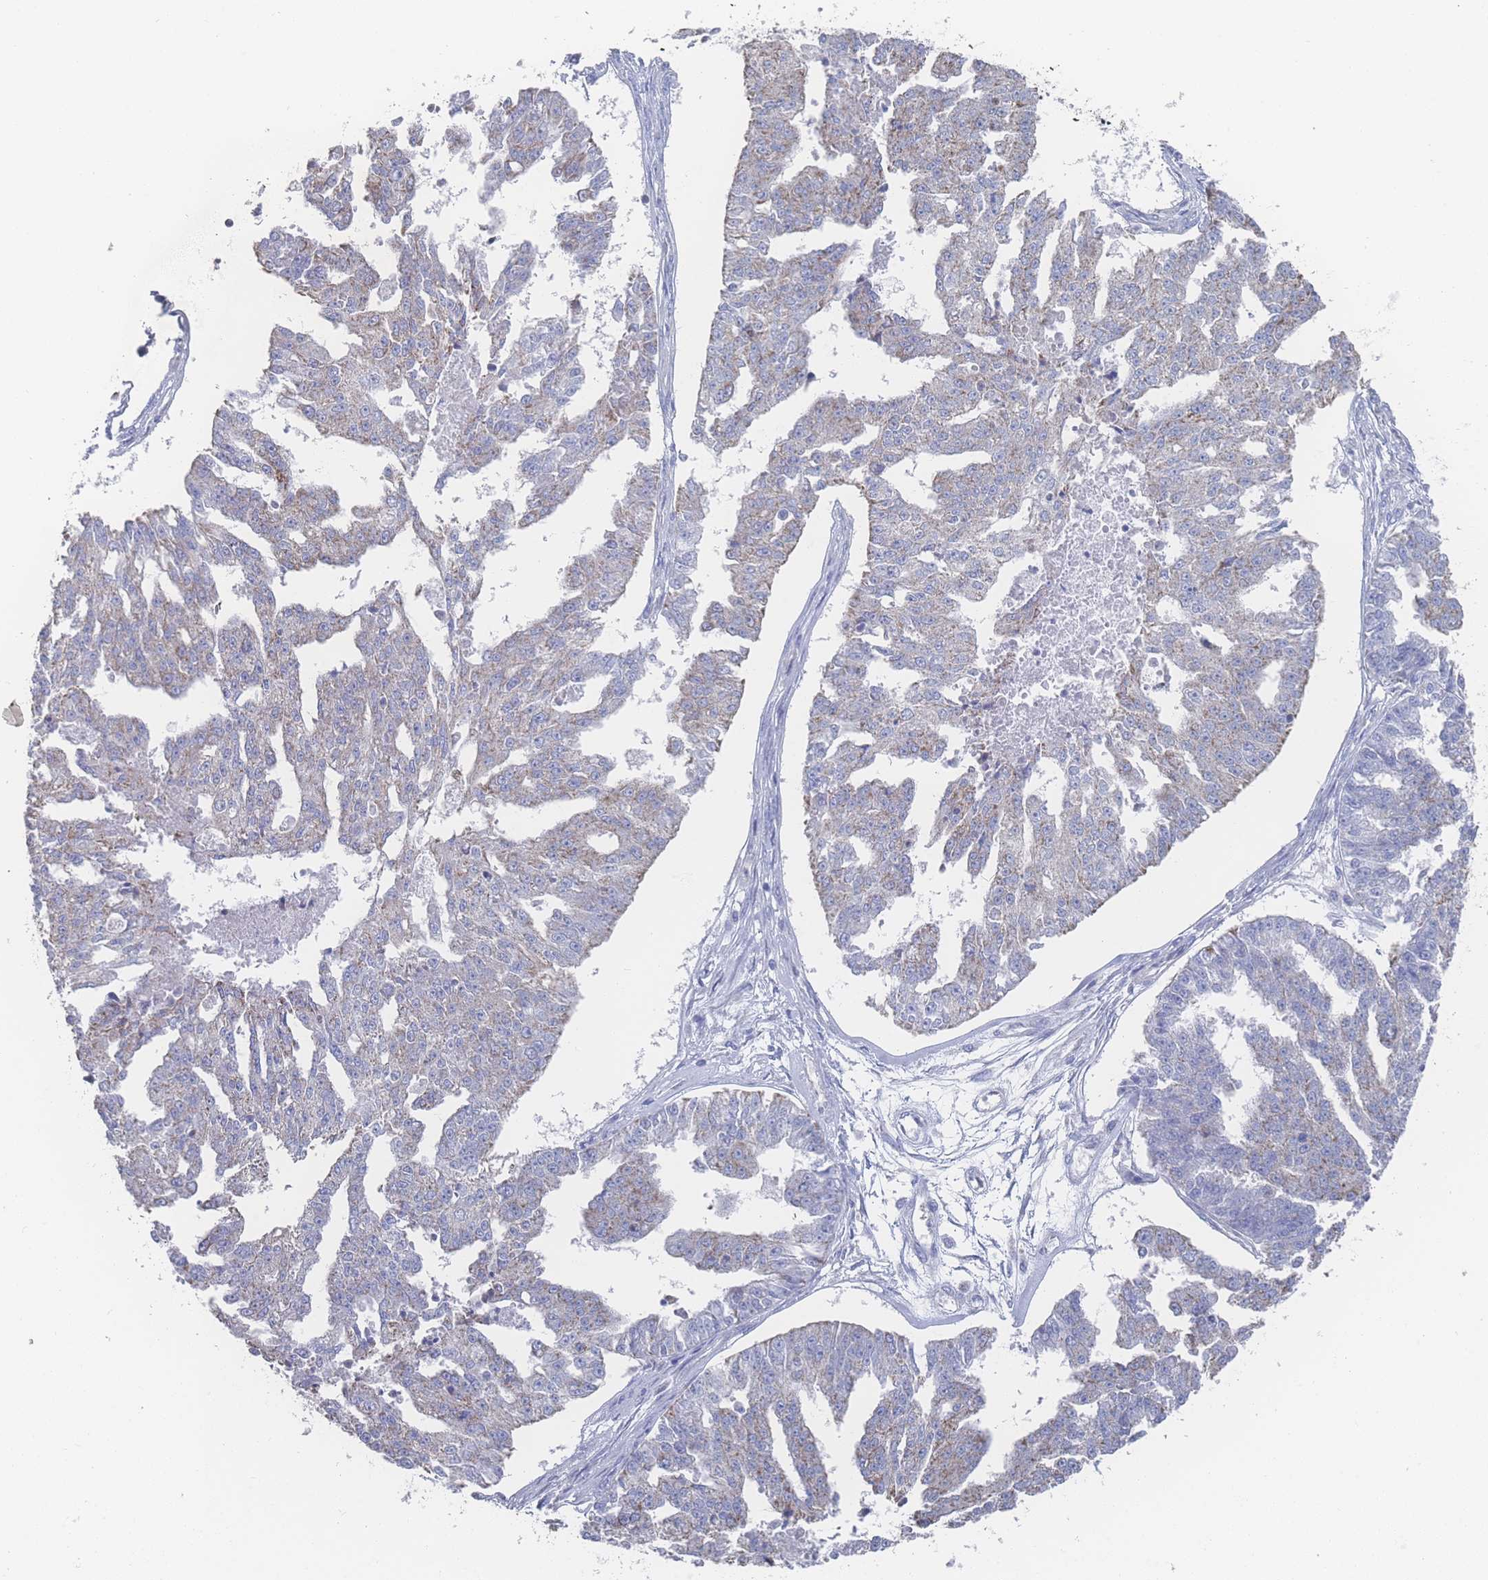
{"staining": {"intensity": "weak", "quantity": "<25%", "location": "cytoplasmic/membranous"}, "tissue": "ovarian cancer", "cell_type": "Tumor cells", "image_type": "cancer", "snomed": [{"axis": "morphology", "description": "Cystadenocarcinoma, serous, NOS"}, {"axis": "topography", "description": "Ovary"}], "caption": "Immunohistochemistry (IHC) of serous cystadenocarcinoma (ovarian) displays no staining in tumor cells.", "gene": "SNPH", "patient": {"sex": "female", "age": 58}}